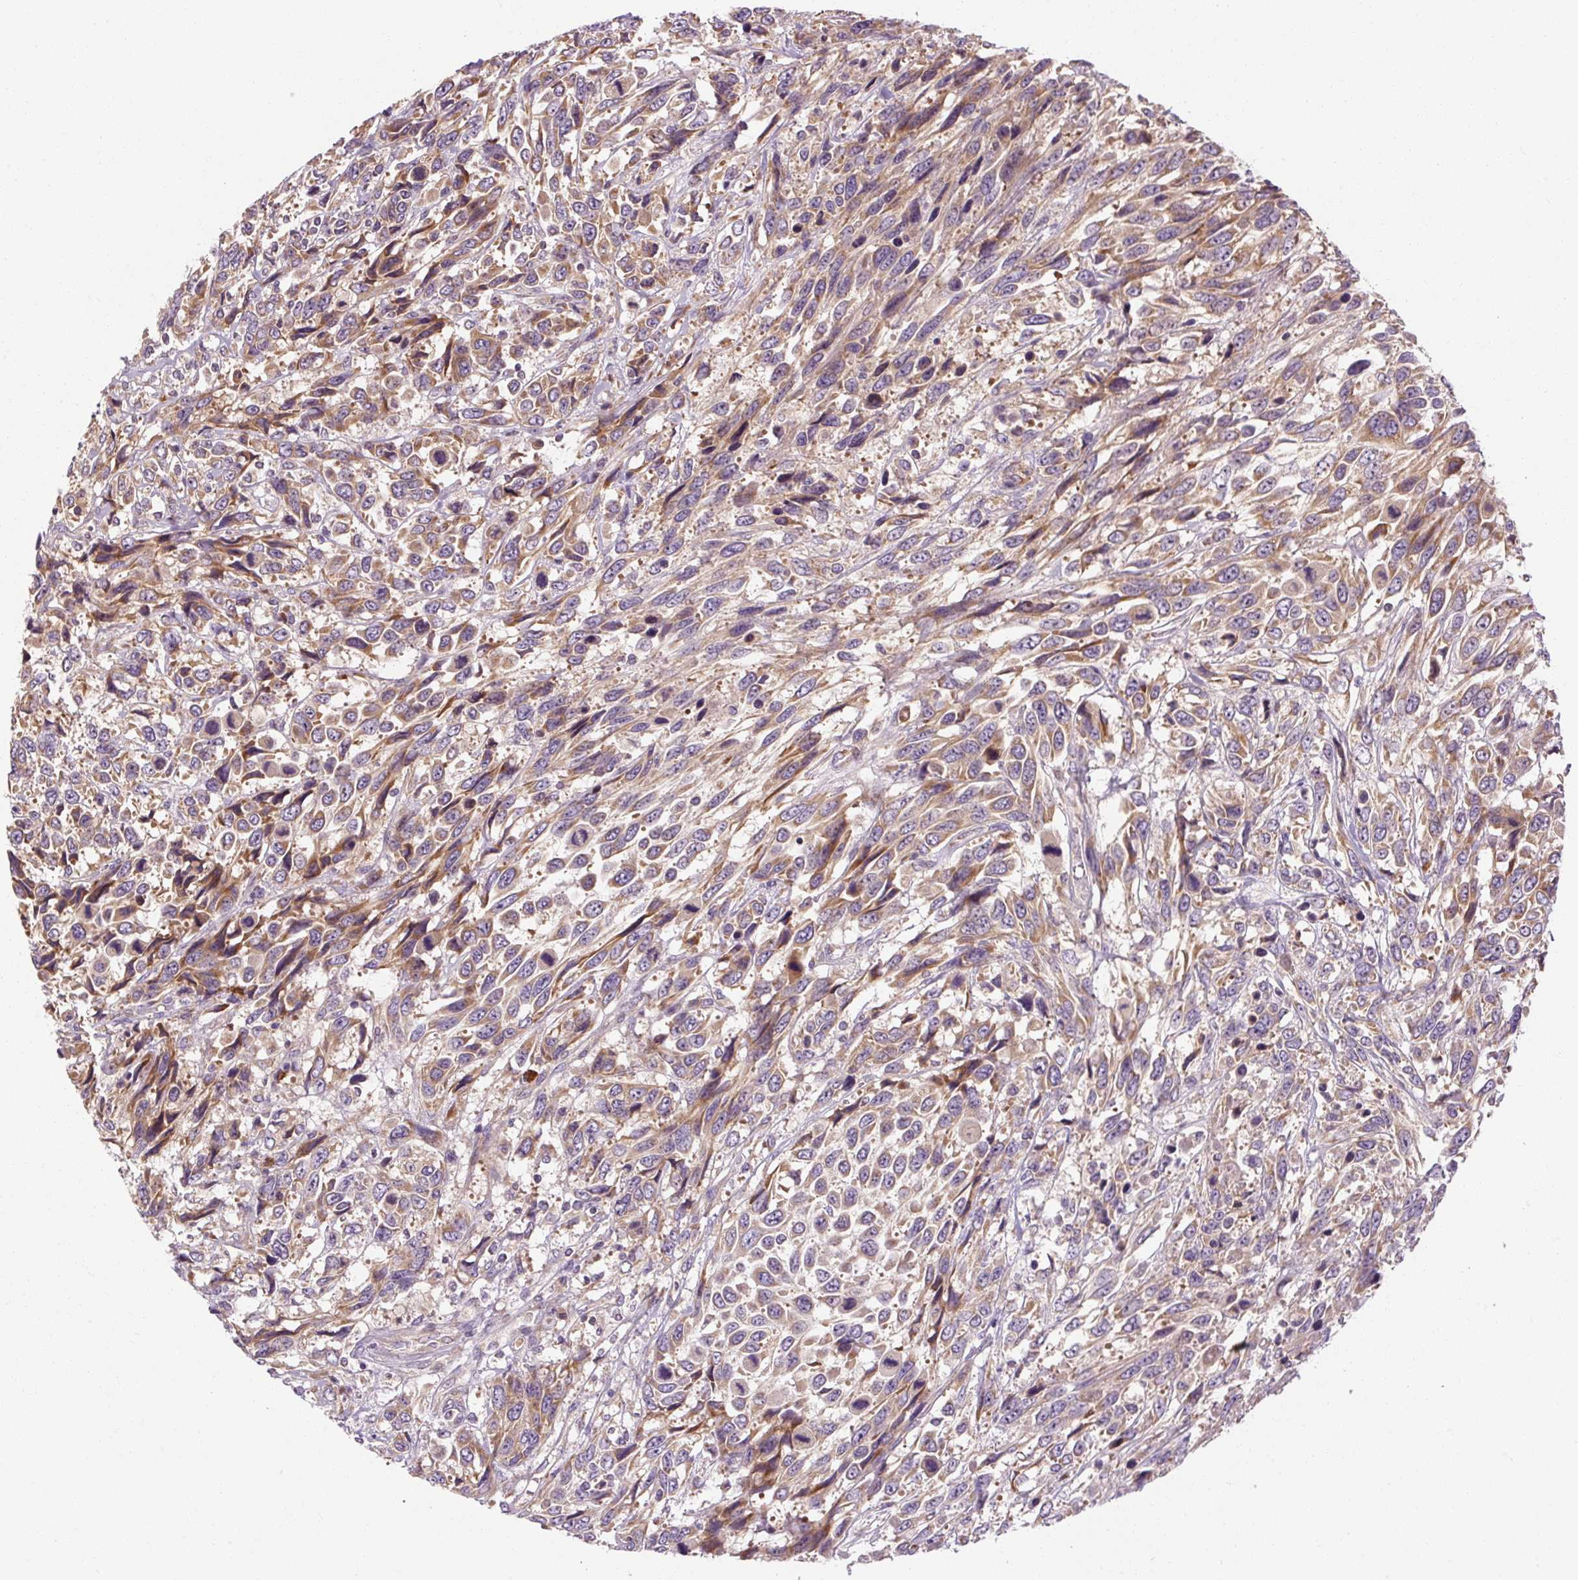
{"staining": {"intensity": "moderate", "quantity": ">75%", "location": "cytoplasmic/membranous"}, "tissue": "urothelial cancer", "cell_type": "Tumor cells", "image_type": "cancer", "snomed": [{"axis": "morphology", "description": "Urothelial carcinoma, High grade"}, {"axis": "topography", "description": "Urinary bladder"}], "caption": "Urothelial carcinoma (high-grade) stained with IHC exhibits moderate cytoplasmic/membranous expression in about >75% of tumor cells.", "gene": "PRSS48", "patient": {"sex": "female", "age": 70}}